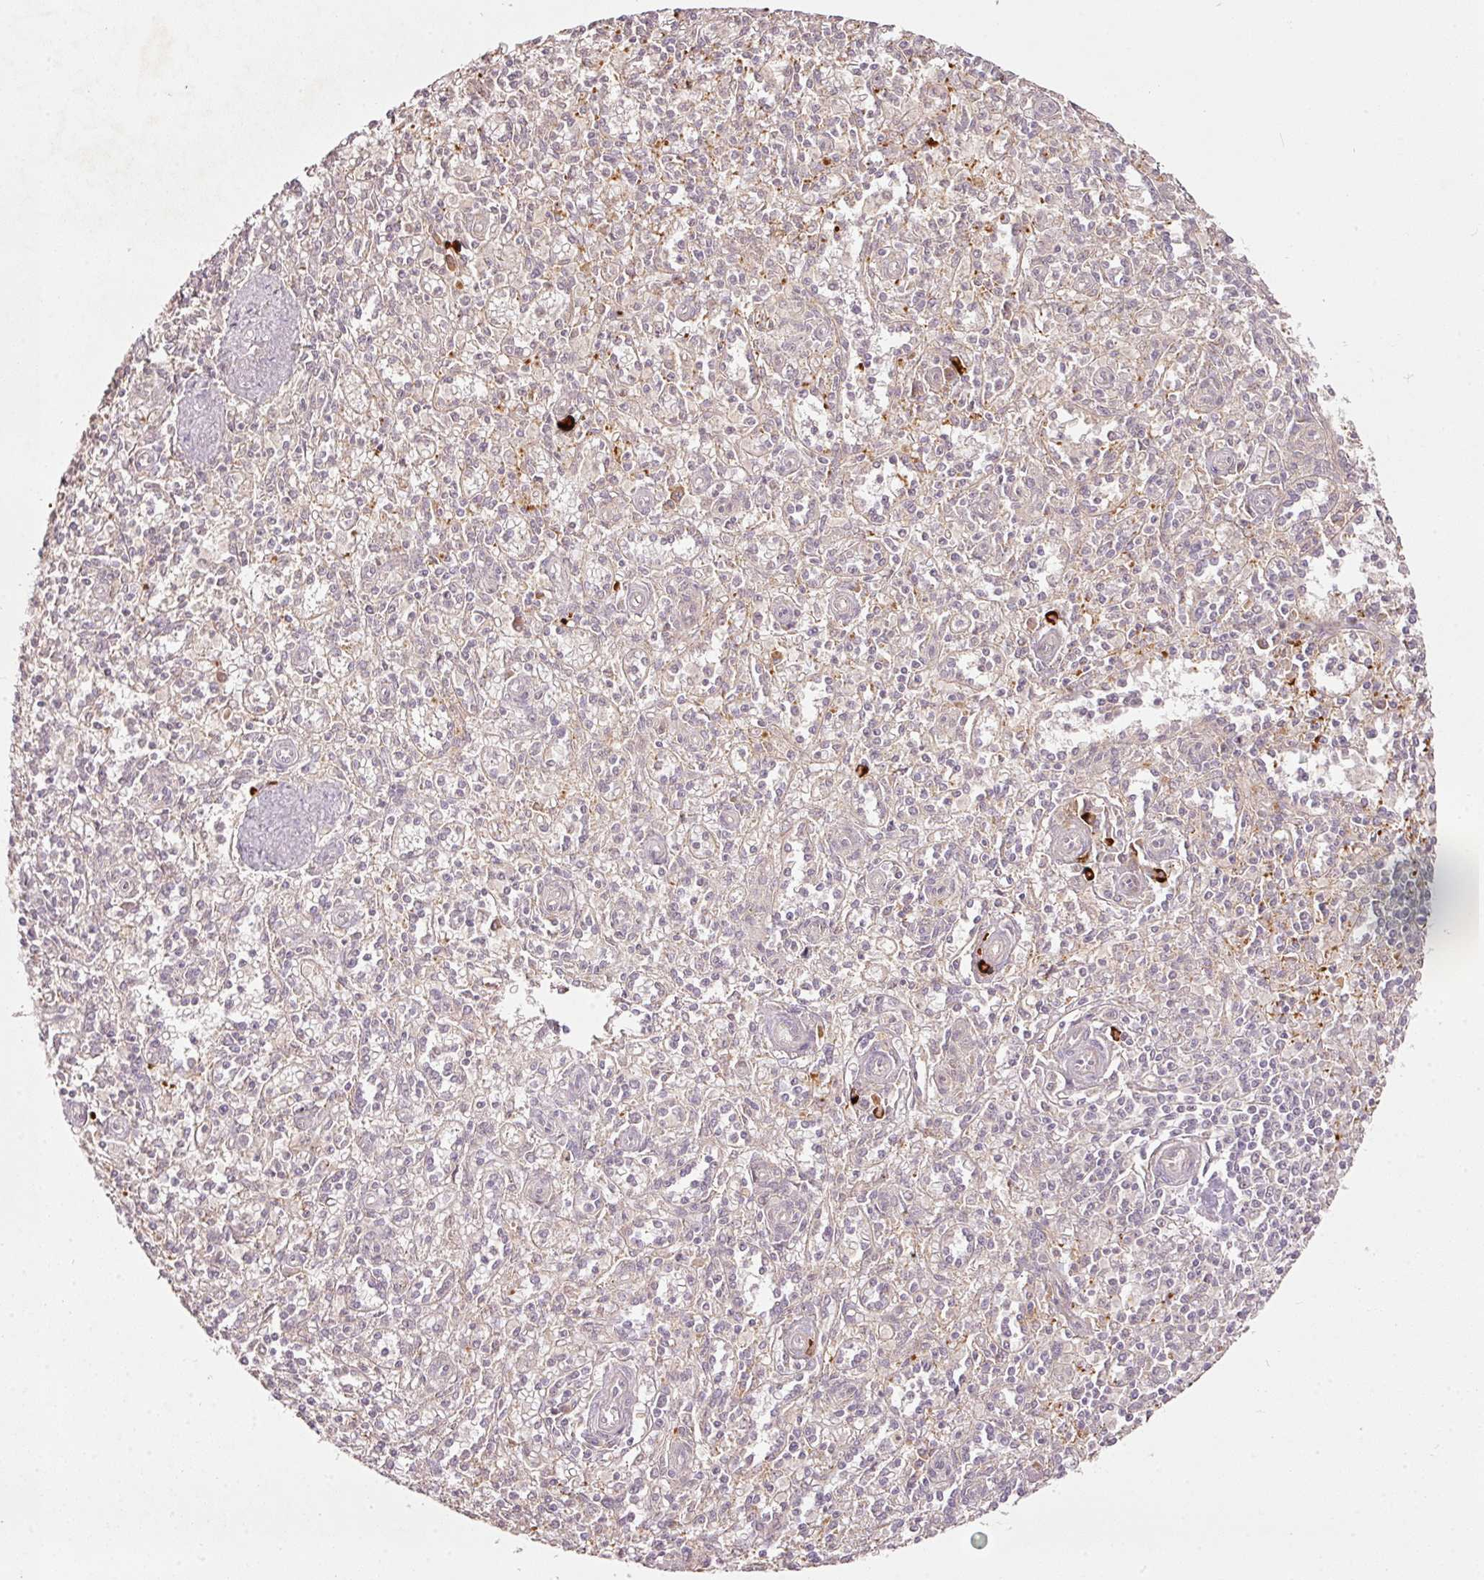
{"staining": {"intensity": "negative", "quantity": "none", "location": "none"}, "tissue": "spleen", "cell_type": "Cells in red pulp", "image_type": "normal", "snomed": [{"axis": "morphology", "description": "Normal tissue, NOS"}, {"axis": "topography", "description": "Spleen"}], "caption": "Photomicrograph shows no significant protein expression in cells in red pulp of unremarkable spleen. The staining was performed using DAB (3,3'-diaminobenzidine) to visualize the protein expression in brown, while the nuclei were stained in blue with hematoxylin (Magnification: 20x).", "gene": "PCDHB1", "patient": {"sex": "female", "age": 70}}